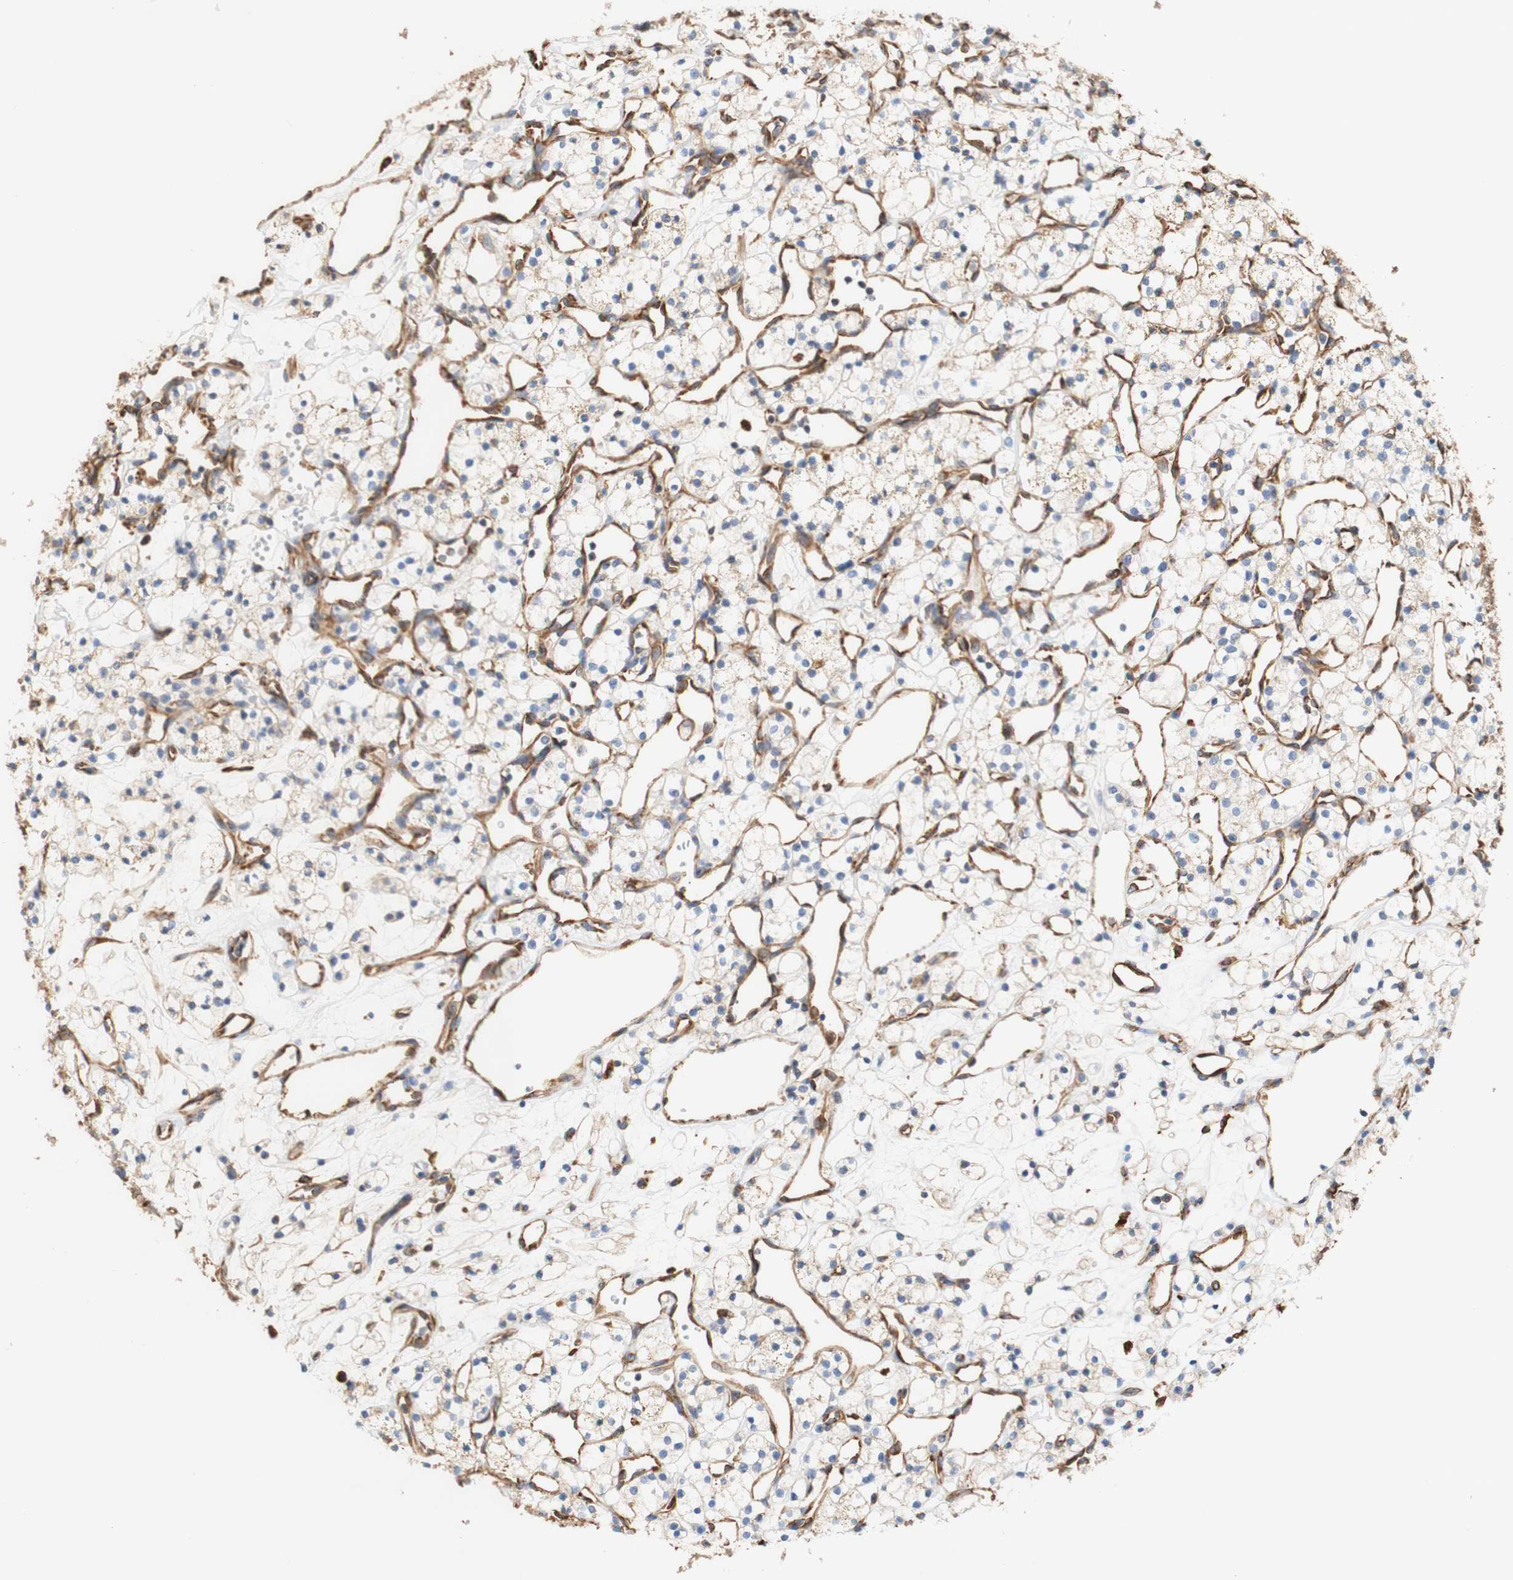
{"staining": {"intensity": "negative", "quantity": "none", "location": "none"}, "tissue": "renal cancer", "cell_type": "Tumor cells", "image_type": "cancer", "snomed": [{"axis": "morphology", "description": "Adenocarcinoma, NOS"}, {"axis": "topography", "description": "Kidney"}], "caption": "A micrograph of human renal cancer is negative for staining in tumor cells. The staining is performed using DAB brown chromogen with nuclei counter-stained in using hematoxylin.", "gene": "EIF2AK4", "patient": {"sex": "female", "age": 60}}